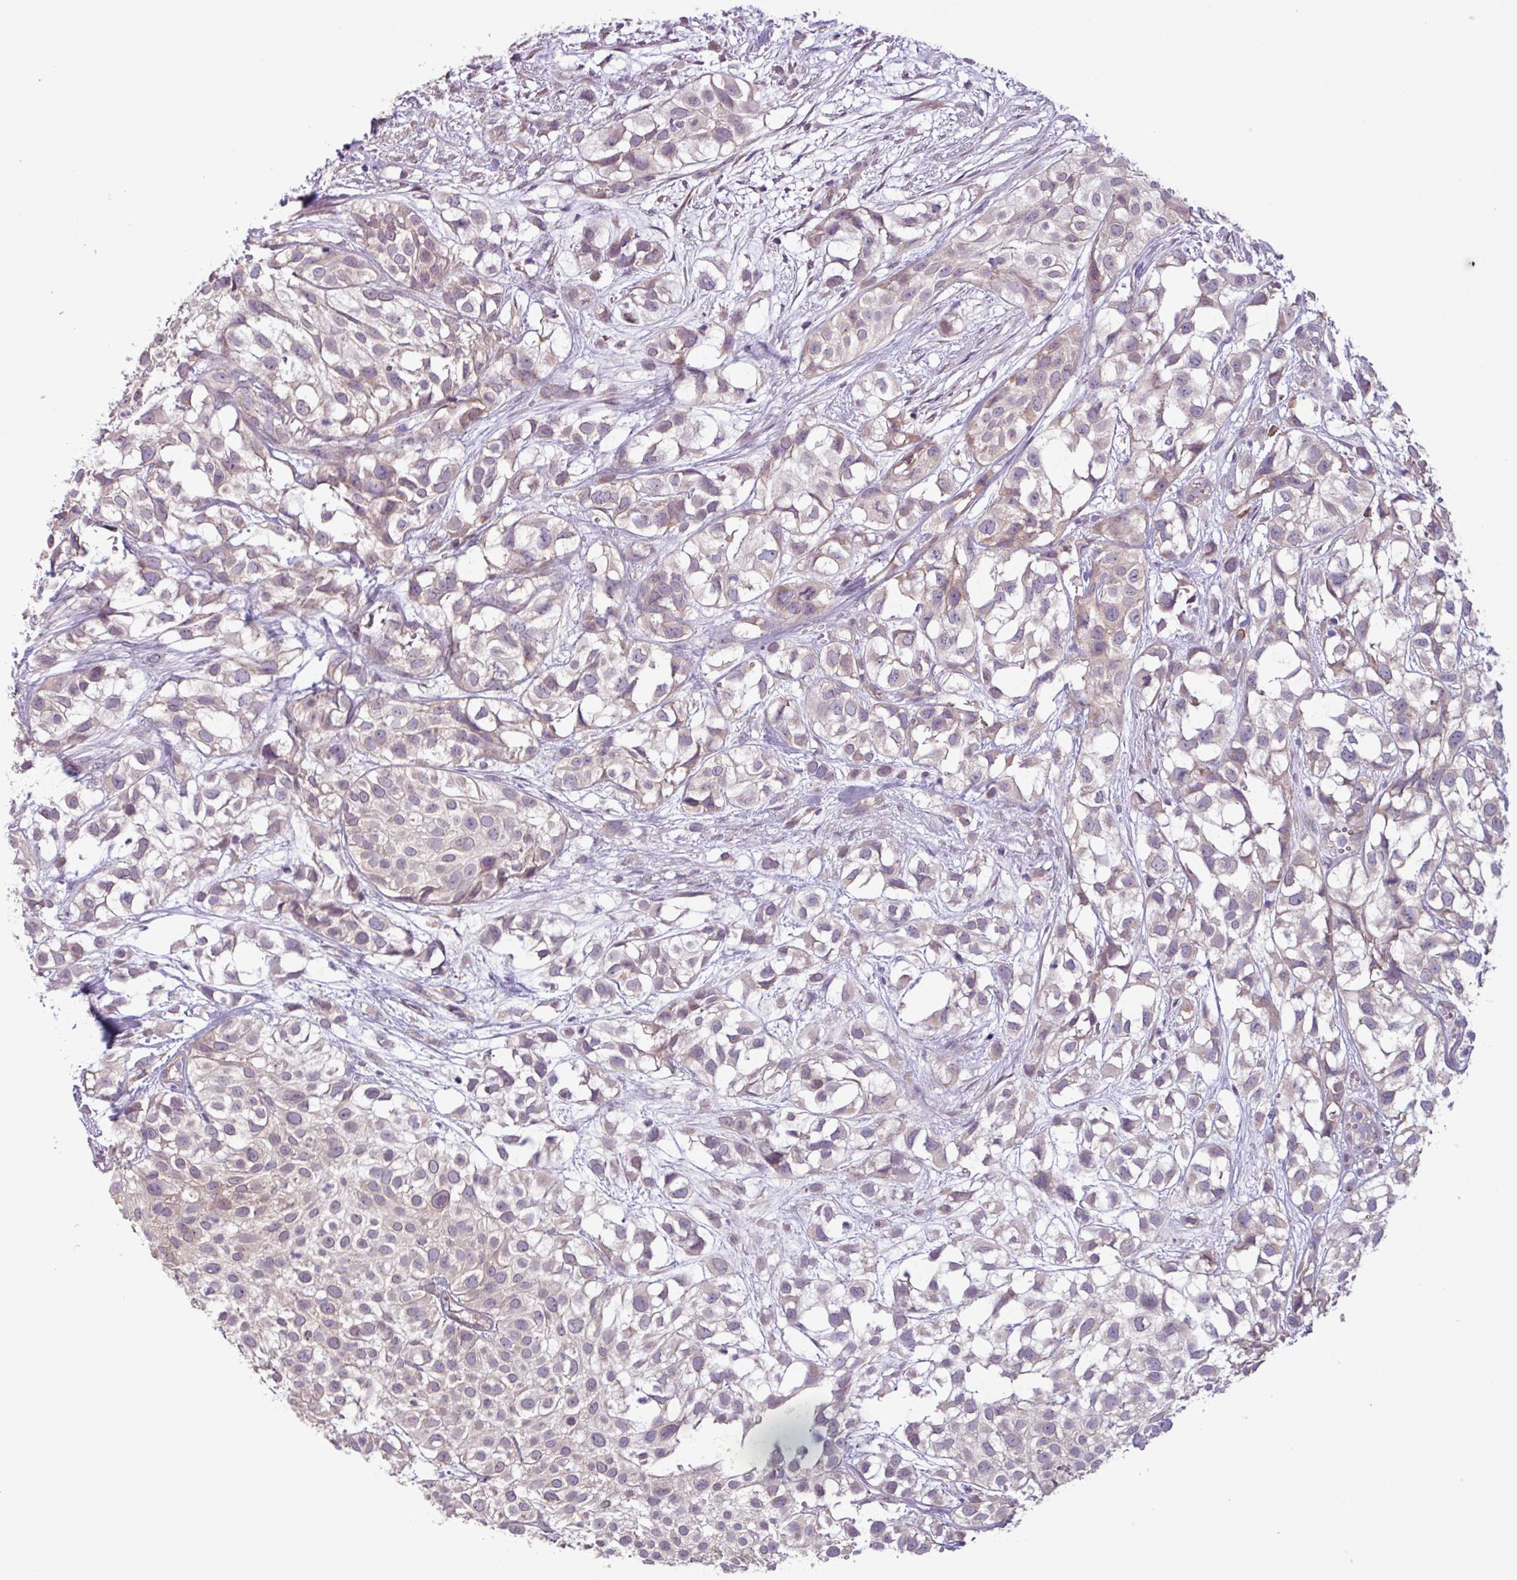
{"staining": {"intensity": "weak", "quantity": "25%-75%", "location": "cytoplasmic/membranous"}, "tissue": "urothelial cancer", "cell_type": "Tumor cells", "image_type": "cancer", "snomed": [{"axis": "morphology", "description": "Urothelial carcinoma, High grade"}, {"axis": "topography", "description": "Urinary bladder"}], "caption": "Weak cytoplasmic/membranous expression is present in about 25%-75% of tumor cells in urothelial carcinoma (high-grade).", "gene": "C20orf27", "patient": {"sex": "male", "age": 56}}